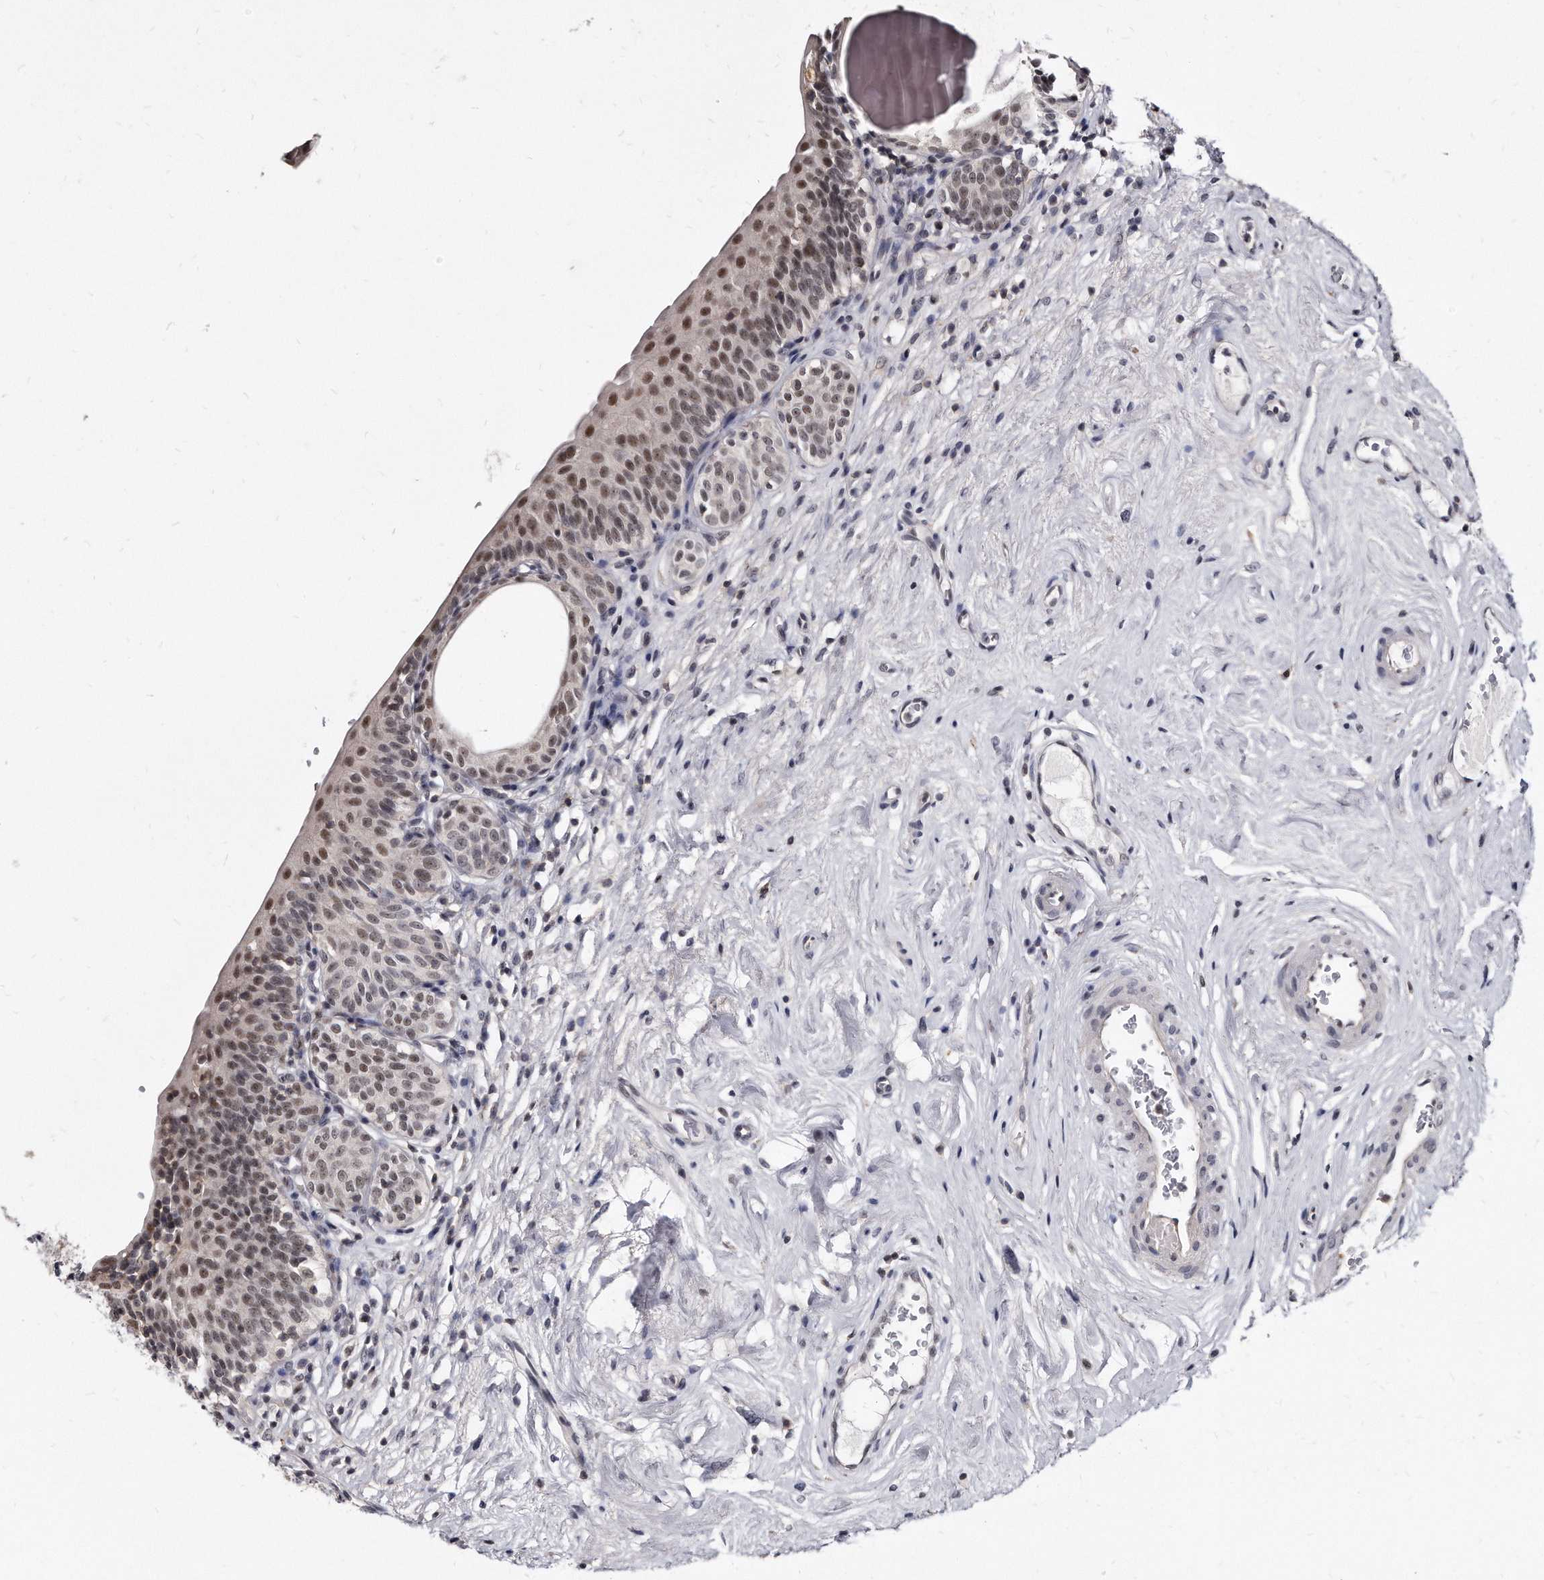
{"staining": {"intensity": "moderate", "quantity": ">75%", "location": "nuclear"}, "tissue": "urinary bladder", "cell_type": "Urothelial cells", "image_type": "normal", "snomed": [{"axis": "morphology", "description": "Normal tissue, NOS"}, {"axis": "topography", "description": "Urinary bladder"}], "caption": "This is a micrograph of immunohistochemistry staining of unremarkable urinary bladder, which shows moderate expression in the nuclear of urothelial cells.", "gene": "KLHDC3", "patient": {"sex": "male", "age": 83}}